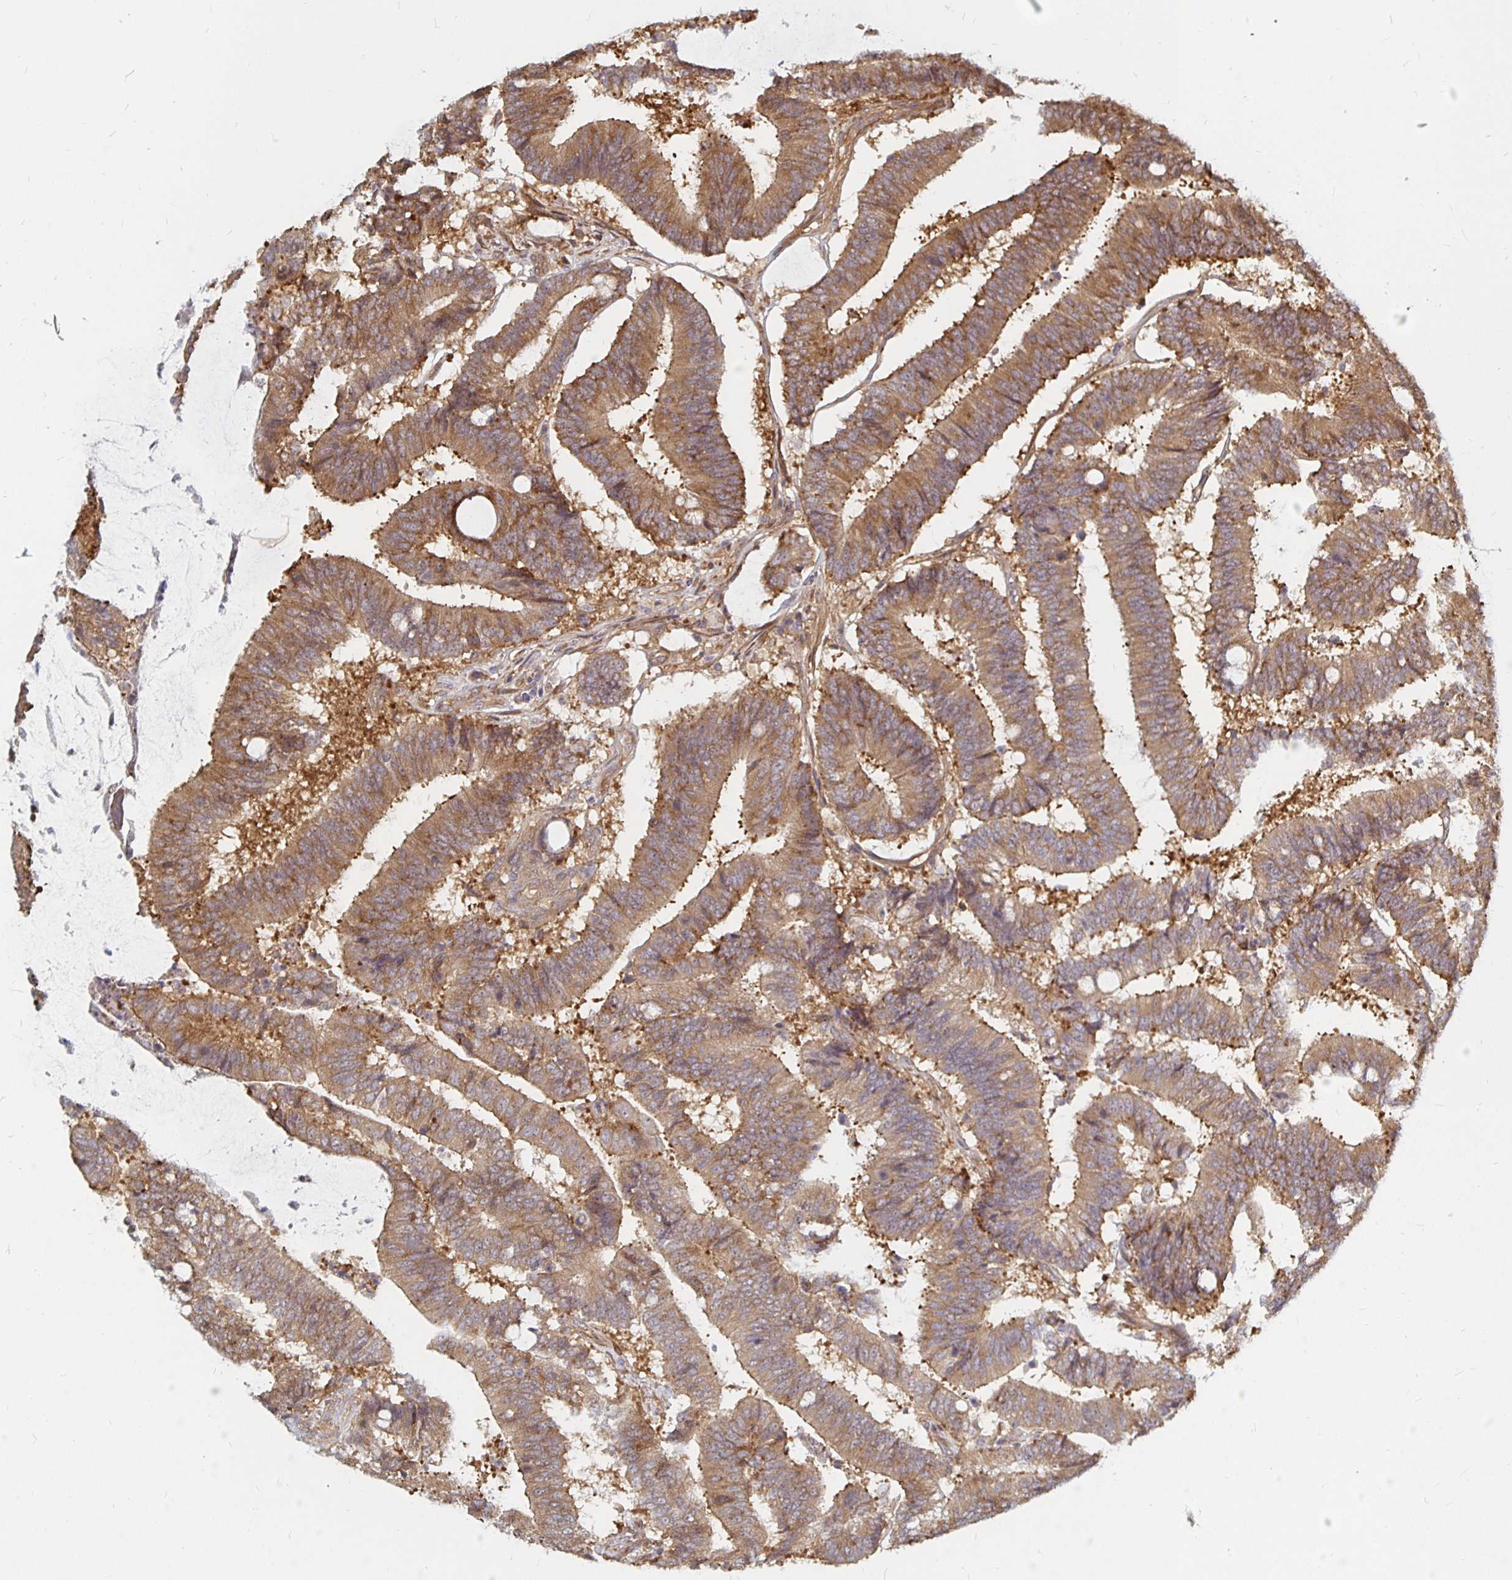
{"staining": {"intensity": "moderate", "quantity": ">75%", "location": "cytoplasmic/membranous"}, "tissue": "colorectal cancer", "cell_type": "Tumor cells", "image_type": "cancer", "snomed": [{"axis": "morphology", "description": "Adenocarcinoma, NOS"}, {"axis": "topography", "description": "Colon"}], "caption": "Immunohistochemical staining of colorectal adenocarcinoma exhibits medium levels of moderate cytoplasmic/membranous protein expression in about >75% of tumor cells. The staining was performed using DAB (3,3'-diaminobenzidine) to visualize the protein expression in brown, while the nuclei were stained in blue with hematoxylin (Magnification: 20x).", "gene": "PDAP1", "patient": {"sex": "female", "age": 43}}